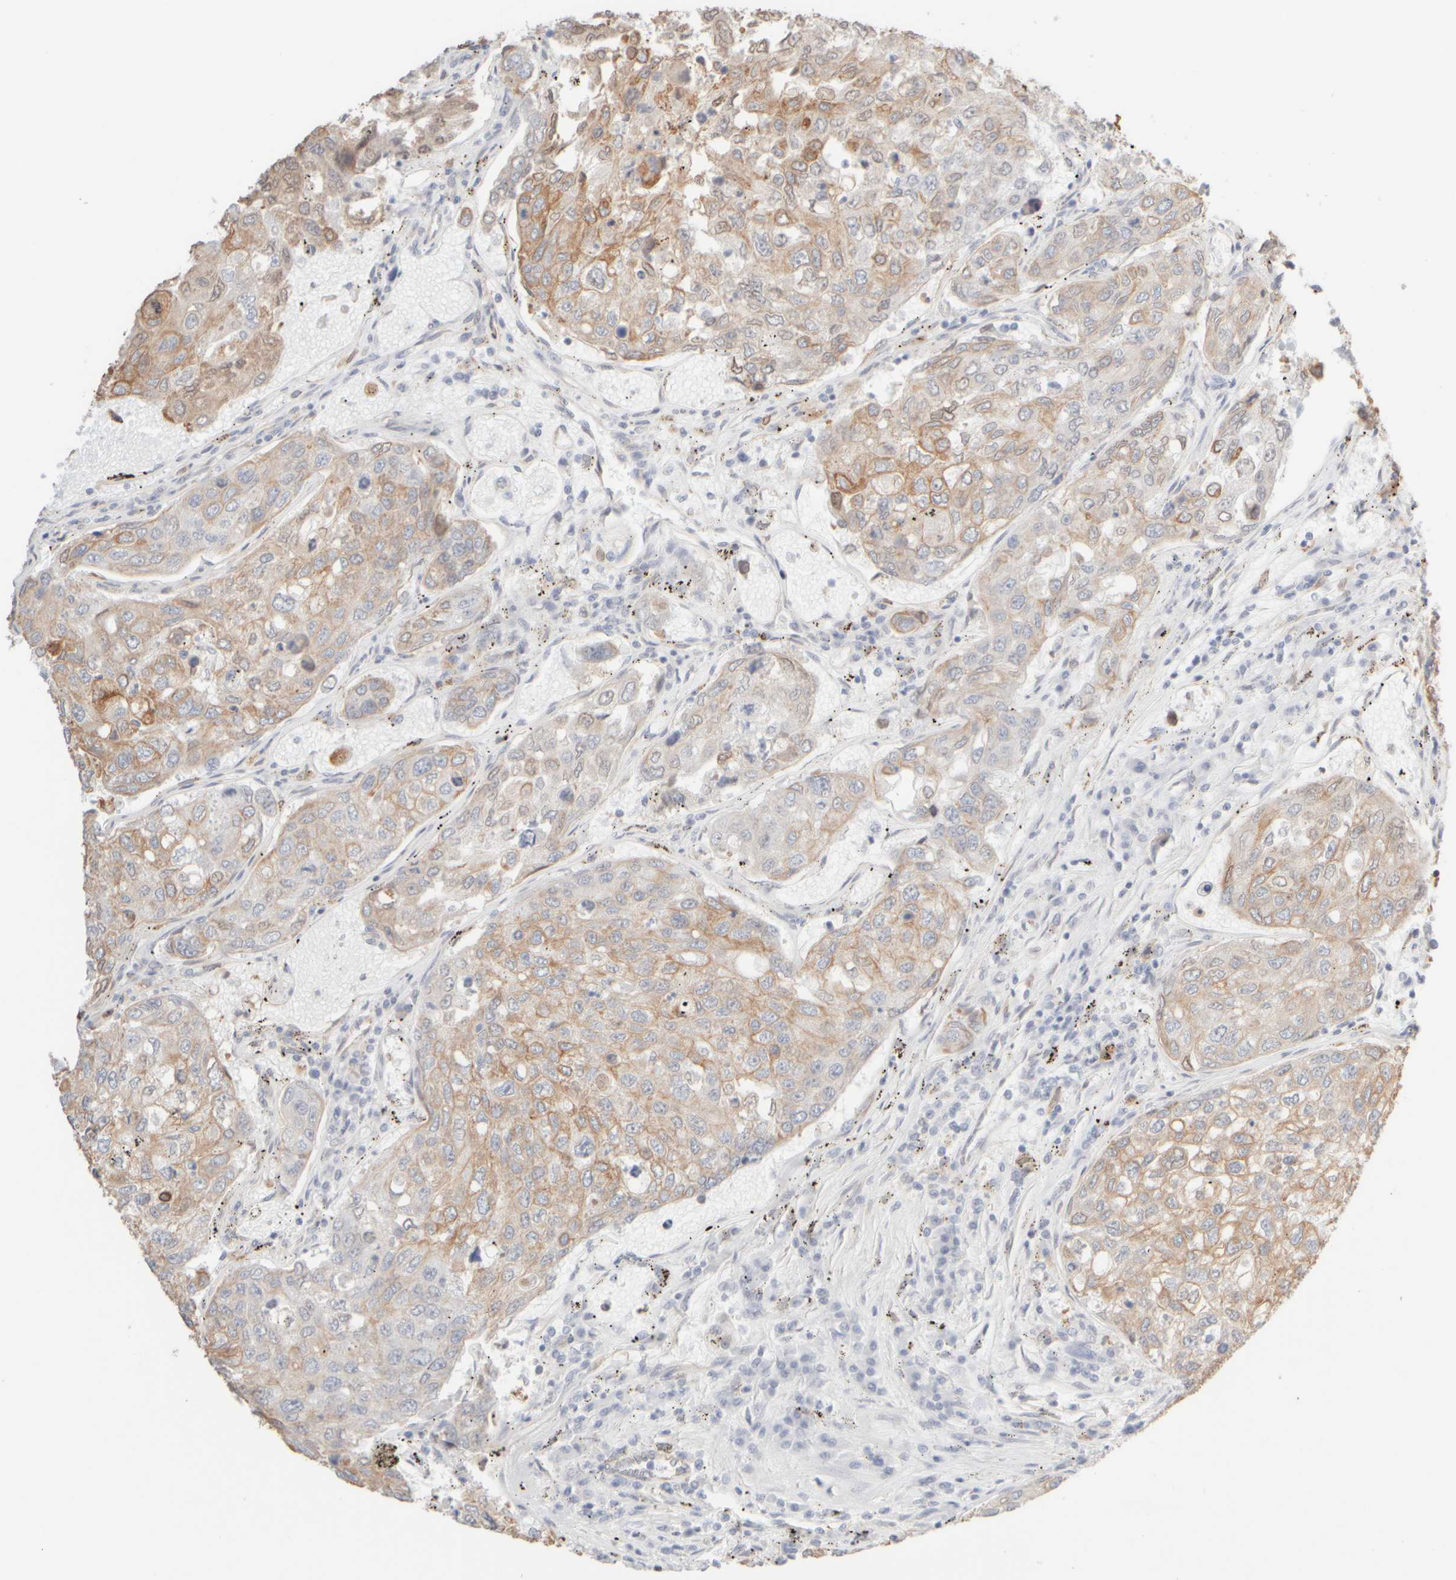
{"staining": {"intensity": "moderate", "quantity": "25%-75%", "location": "cytoplasmic/membranous"}, "tissue": "urothelial cancer", "cell_type": "Tumor cells", "image_type": "cancer", "snomed": [{"axis": "morphology", "description": "Urothelial carcinoma, High grade"}, {"axis": "topography", "description": "Lymph node"}, {"axis": "topography", "description": "Urinary bladder"}], "caption": "Immunohistochemical staining of urothelial cancer demonstrates medium levels of moderate cytoplasmic/membranous protein positivity in approximately 25%-75% of tumor cells.", "gene": "KRT15", "patient": {"sex": "male", "age": 51}}